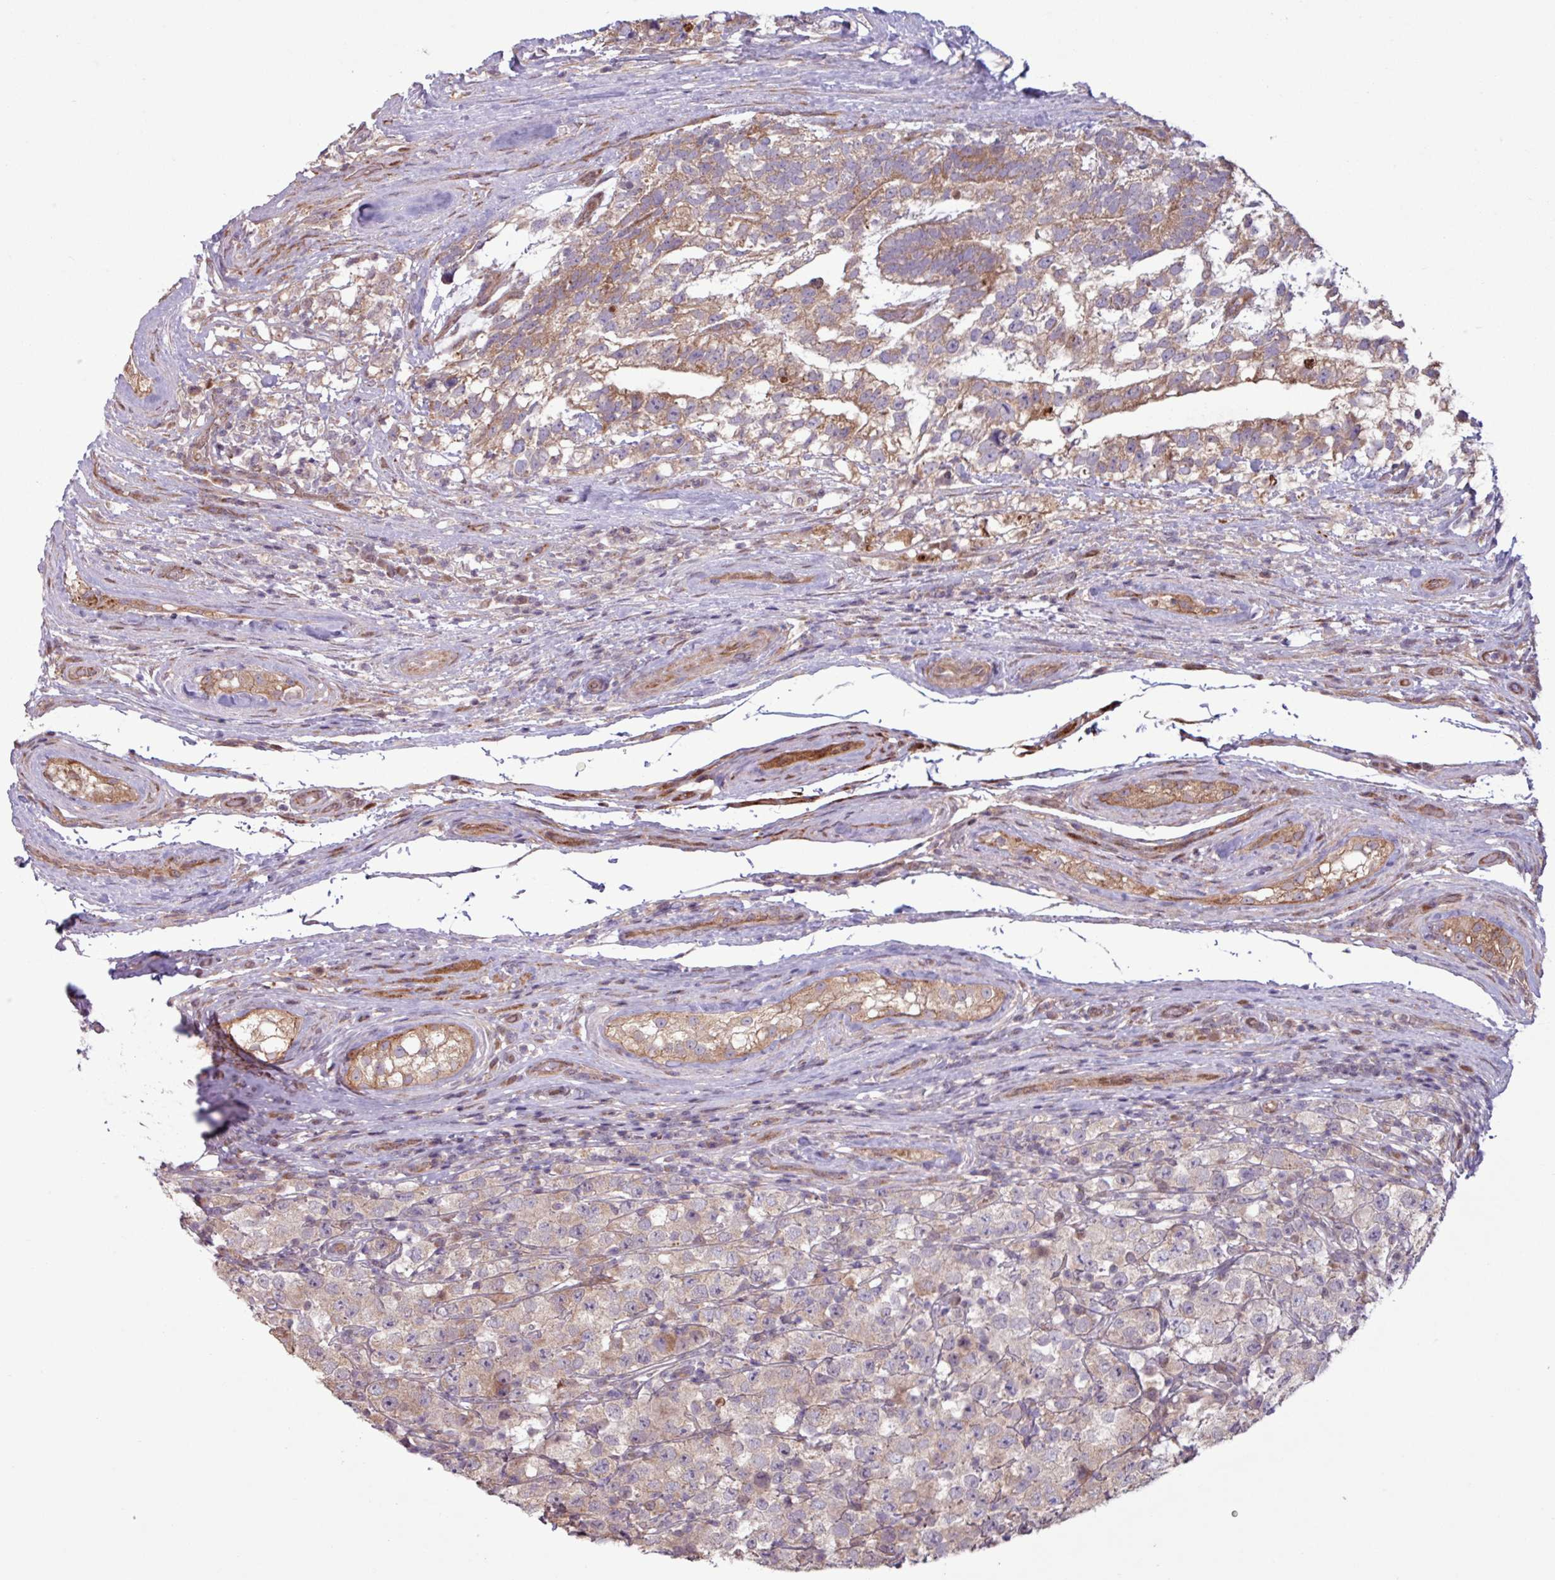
{"staining": {"intensity": "weak", "quantity": "25%-75%", "location": "cytoplasmic/membranous"}, "tissue": "testis cancer", "cell_type": "Tumor cells", "image_type": "cancer", "snomed": [{"axis": "morphology", "description": "Seminoma, NOS"}, {"axis": "morphology", "description": "Carcinoma, Embryonal, NOS"}, {"axis": "topography", "description": "Testis"}], "caption": "Protein expression analysis of testis cancer (embryonal carcinoma) shows weak cytoplasmic/membranous expression in about 25%-75% of tumor cells. (DAB = brown stain, brightfield microscopy at high magnification).", "gene": "PDPR", "patient": {"sex": "male", "age": 41}}